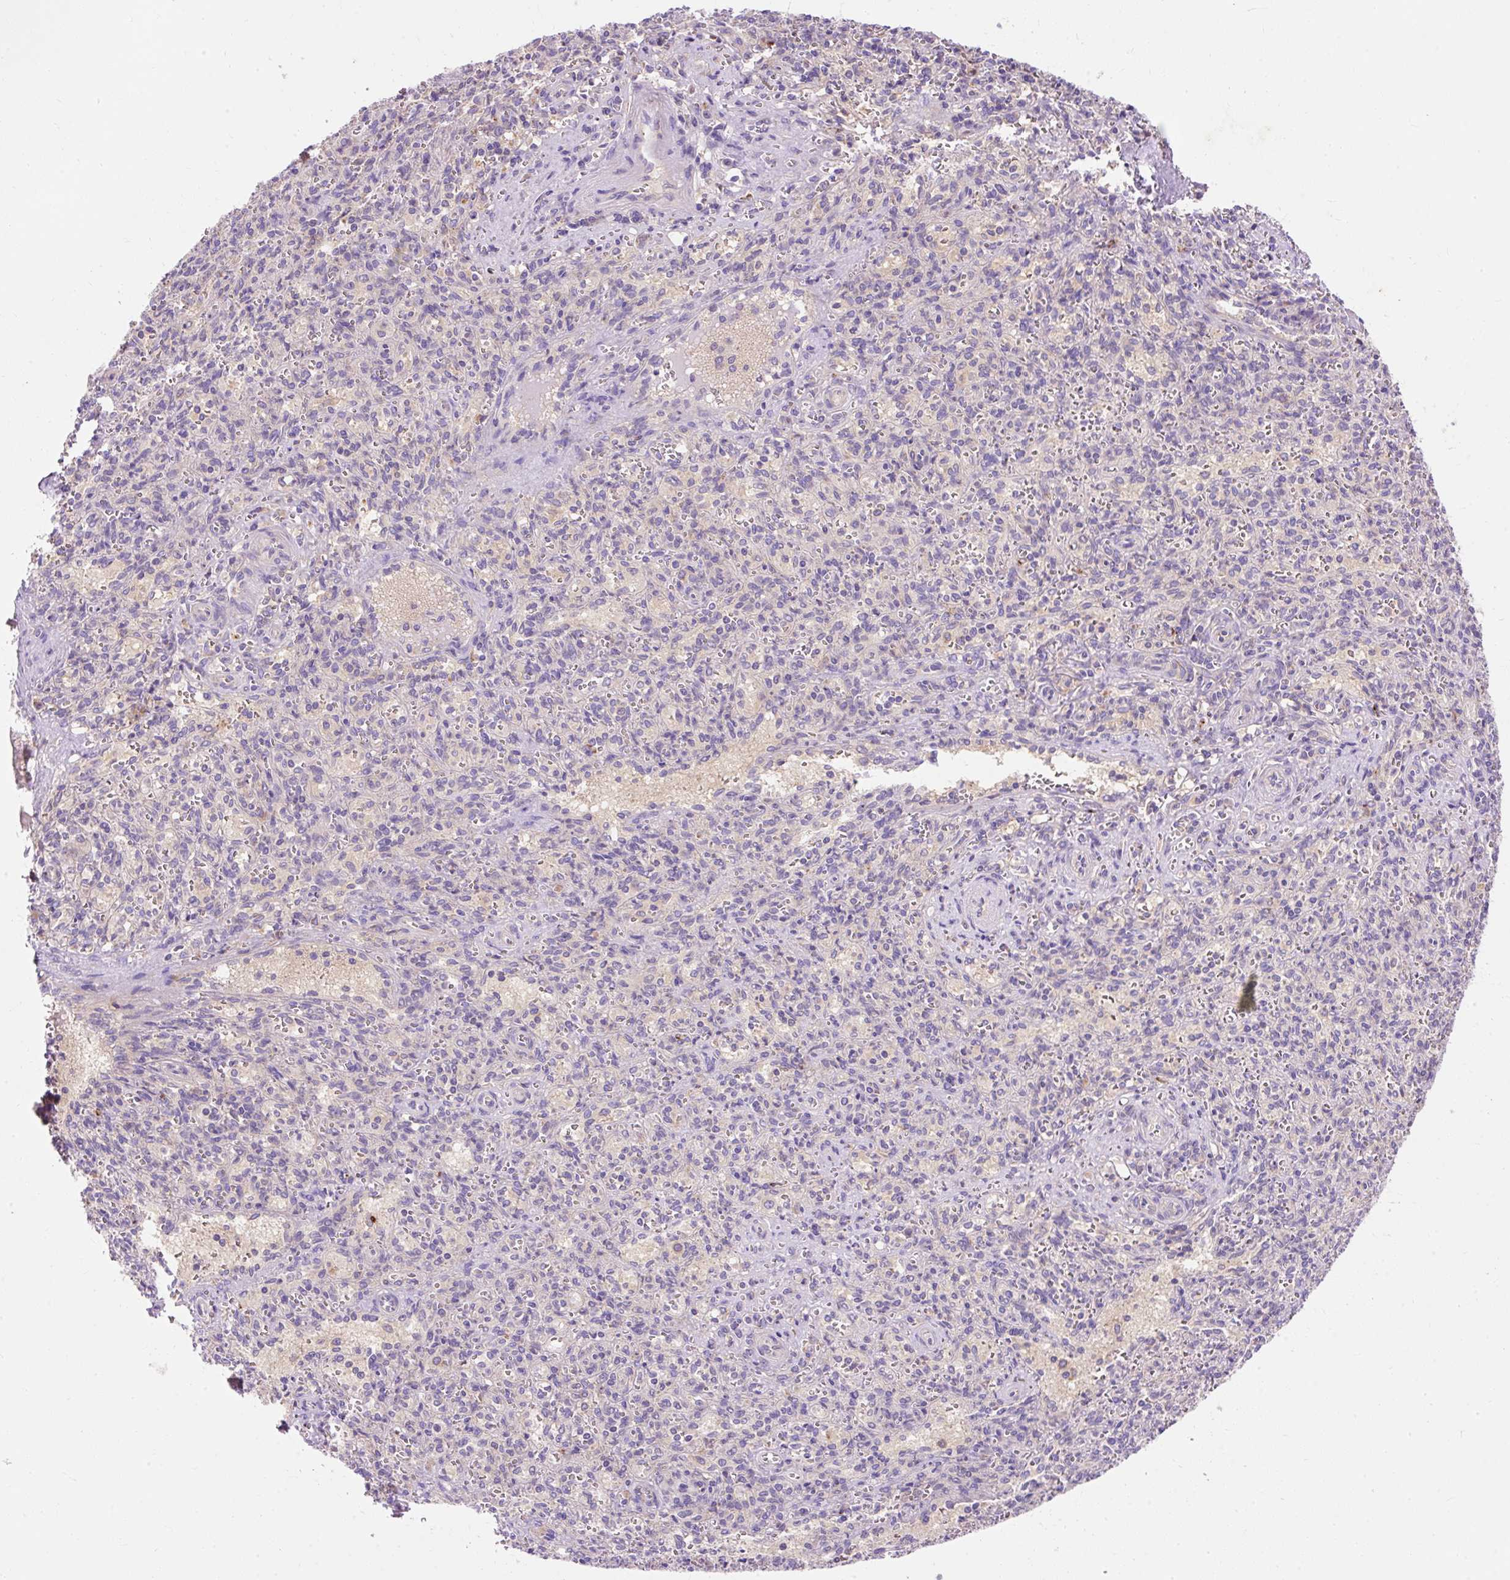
{"staining": {"intensity": "negative", "quantity": "none", "location": "none"}, "tissue": "spleen", "cell_type": "Cells in red pulp", "image_type": "normal", "snomed": [{"axis": "morphology", "description": "Normal tissue, NOS"}, {"axis": "topography", "description": "Spleen"}], "caption": "Immunohistochemistry (IHC) histopathology image of unremarkable spleen: human spleen stained with DAB shows no significant protein expression in cells in red pulp.", "gene": "OR4K15", "patient": {"sex": "female", "age": 26}}